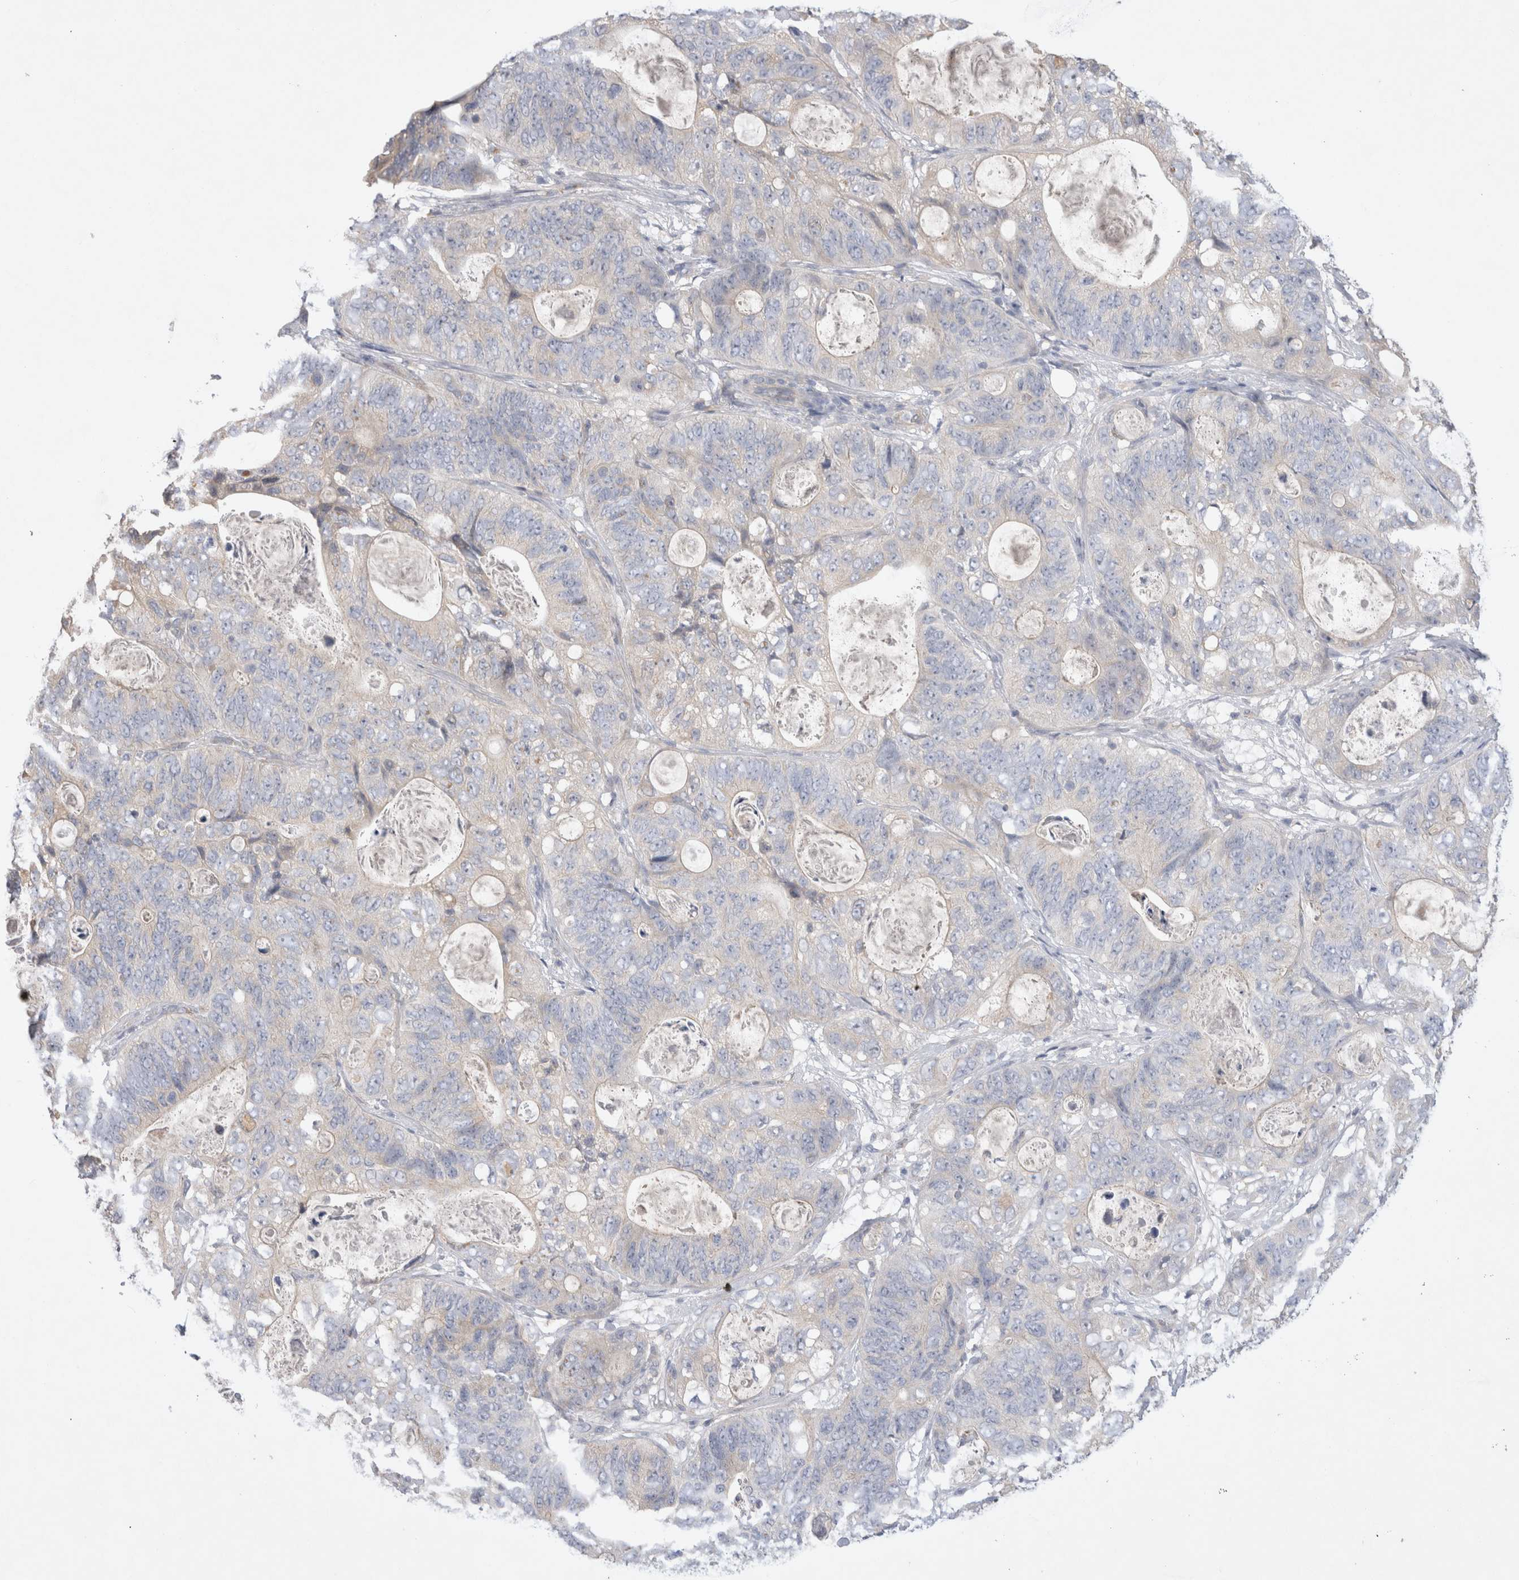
{"staining": {"intensity": "negative", "quantity": "none", "location": "none"}, "tissue": "stomach cancer", "cell_type": "Tumor cells", "image_type": "cancer", "snomed": [{"axis": "morphology", "description": "Normal tissue, NOS"}, {"axis": "morphology", "description": "Adenocarcinoma, NOS"}, {"axis": "topography", "description": "Stomach"}], "caption": "A micrograph of adenocarcinoma (stomach) stained for a protein displays no brown staining in tumor cells. (DAB IHC with hematoxylin counter stain).", "gene": "GAS1", "patient": {"sex": "female", "age": 89}}